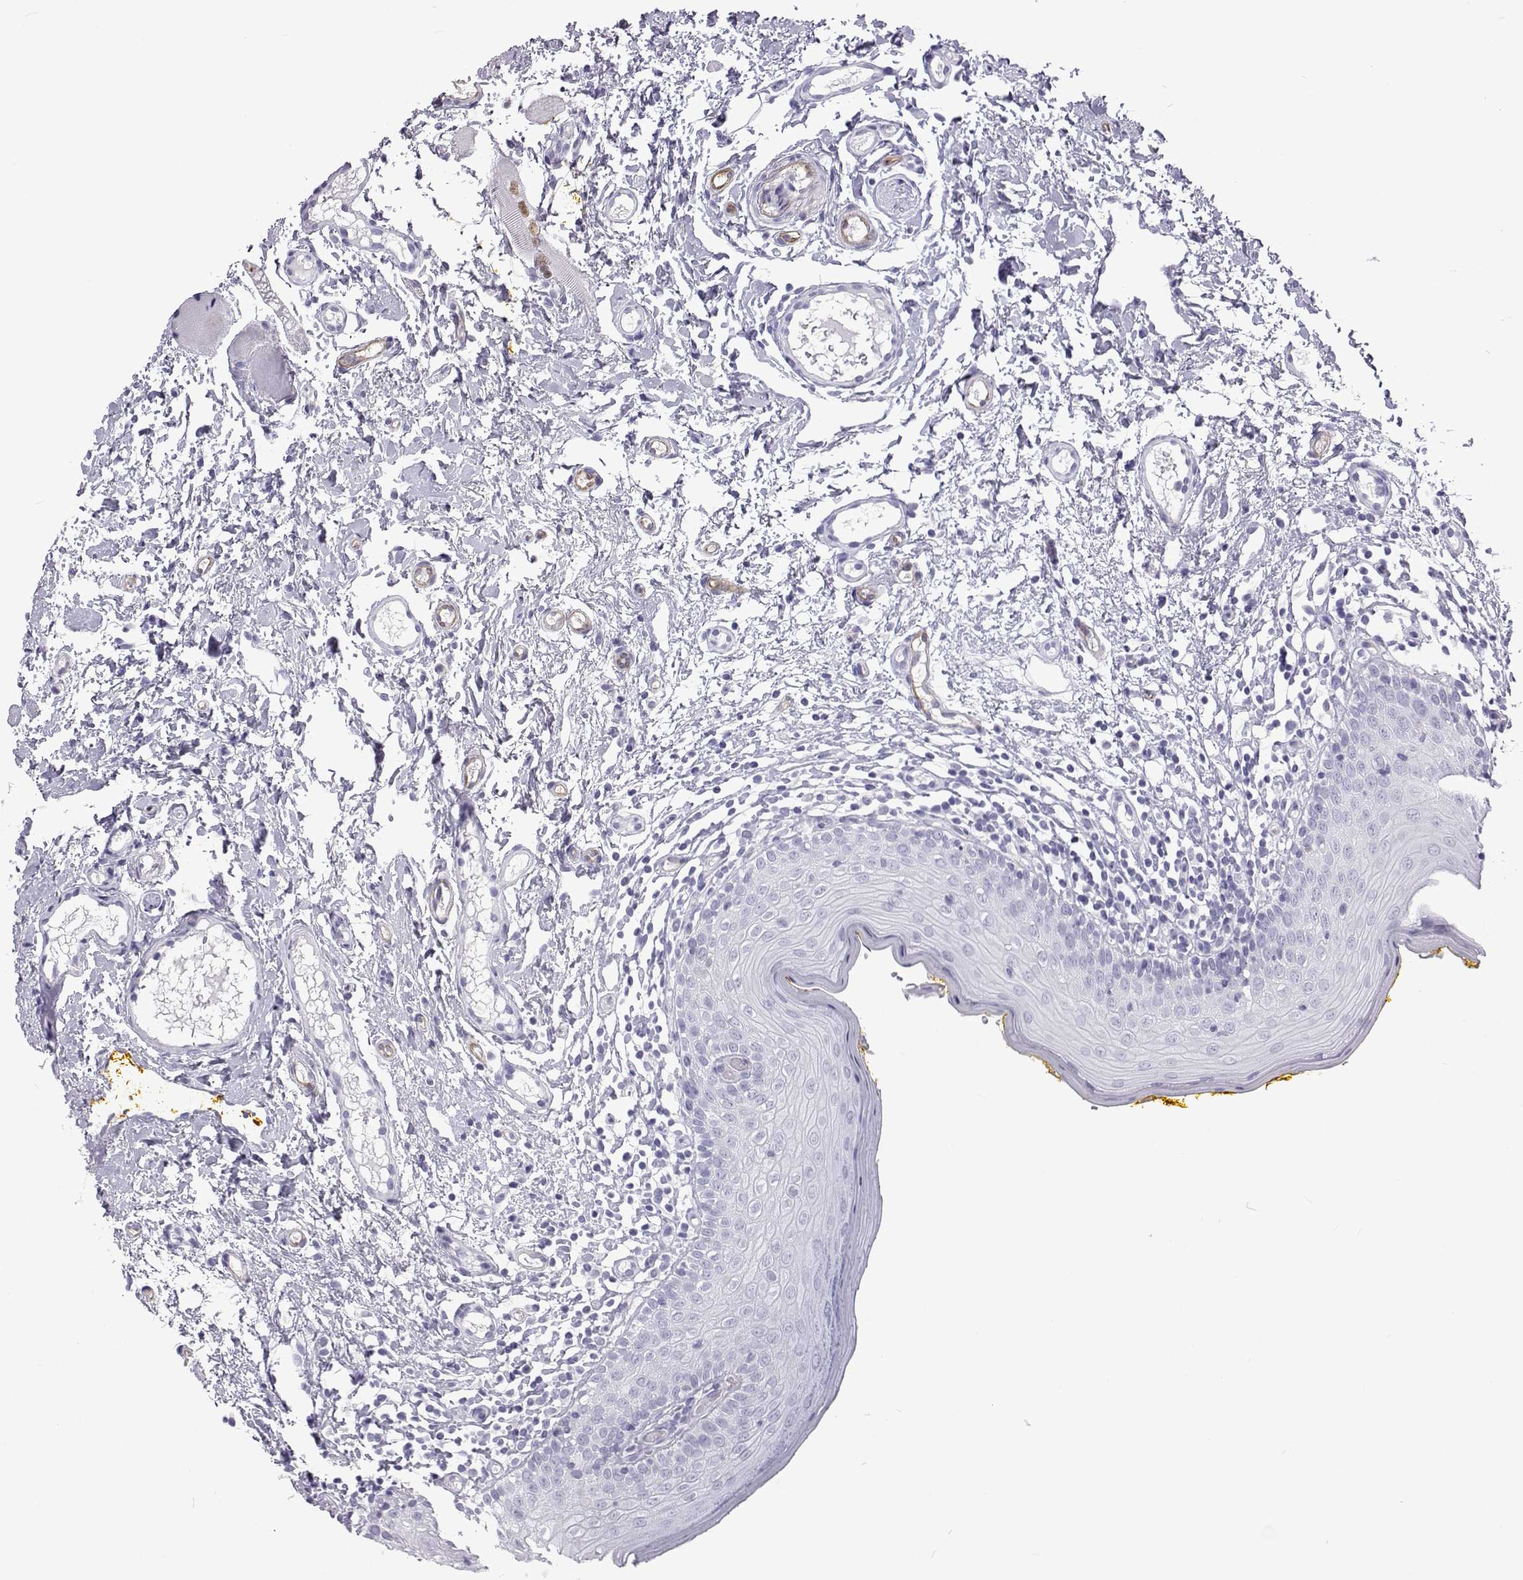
{"staining": {"intensity": "negative", "quantity": "none", "location": "none"}, "tissue": "oral mucosa", "cell_type": "Squamous epithelial cells", "image_type": "normal", "snomed": [{"axis": "morphology", "description": "Normal tissue, NOS"}, {"axis": "topography", "description": "Oral tissue"}, {"axis": "topography", "description": "Tounge, NOS"}], "caption": "A photomicrograph of oral mucosa stained for a protein reveals no brown staining in squamous epithelial cells.", "gene": "GALM", "patient": {"sex": "female", "age": 58}}